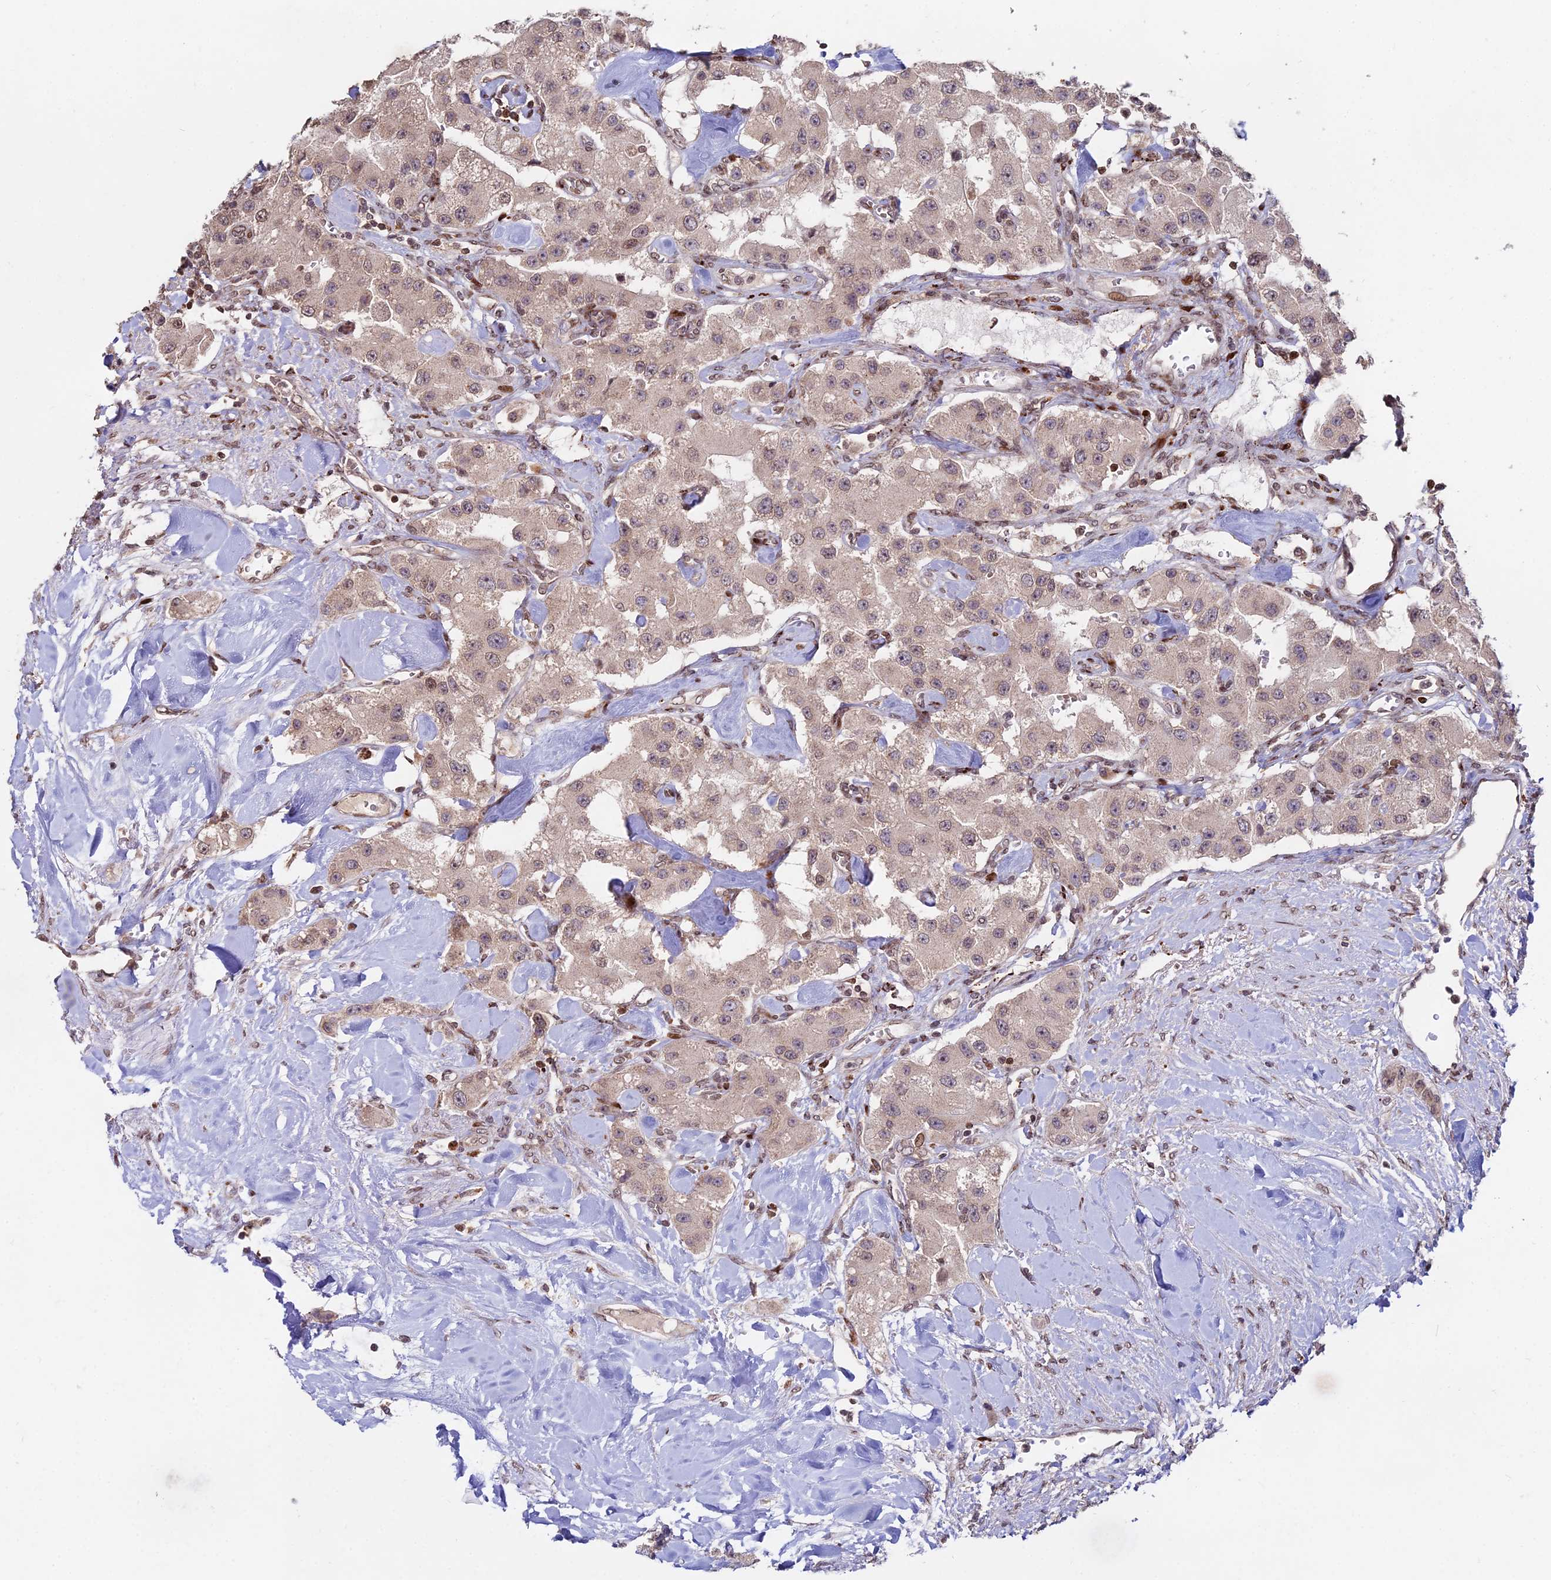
{"staining": {"intensity": "weak", "quantity": ">75%", "location": "cytoplasmic/membranous,nuclear"}, "tissue": "carcinoid", "cell_type": "Tumor cells", "image_type": "cancer", "snomed": [{"axis": "morphology", "description": "Carcinoid, malignant, NOS"}, {"axis": "topography", "description": "Pancreas"}], "caption": "Carcinoid stained with DAB (3,3'-diaminobenzidine) IHC exhibits low levels of weak cytoplasmic/membranous and nuclear positivity in approximately >75% of tumor cells.", "gene": "RBMS2", "patient": {"sex": "male", "age": 41}}